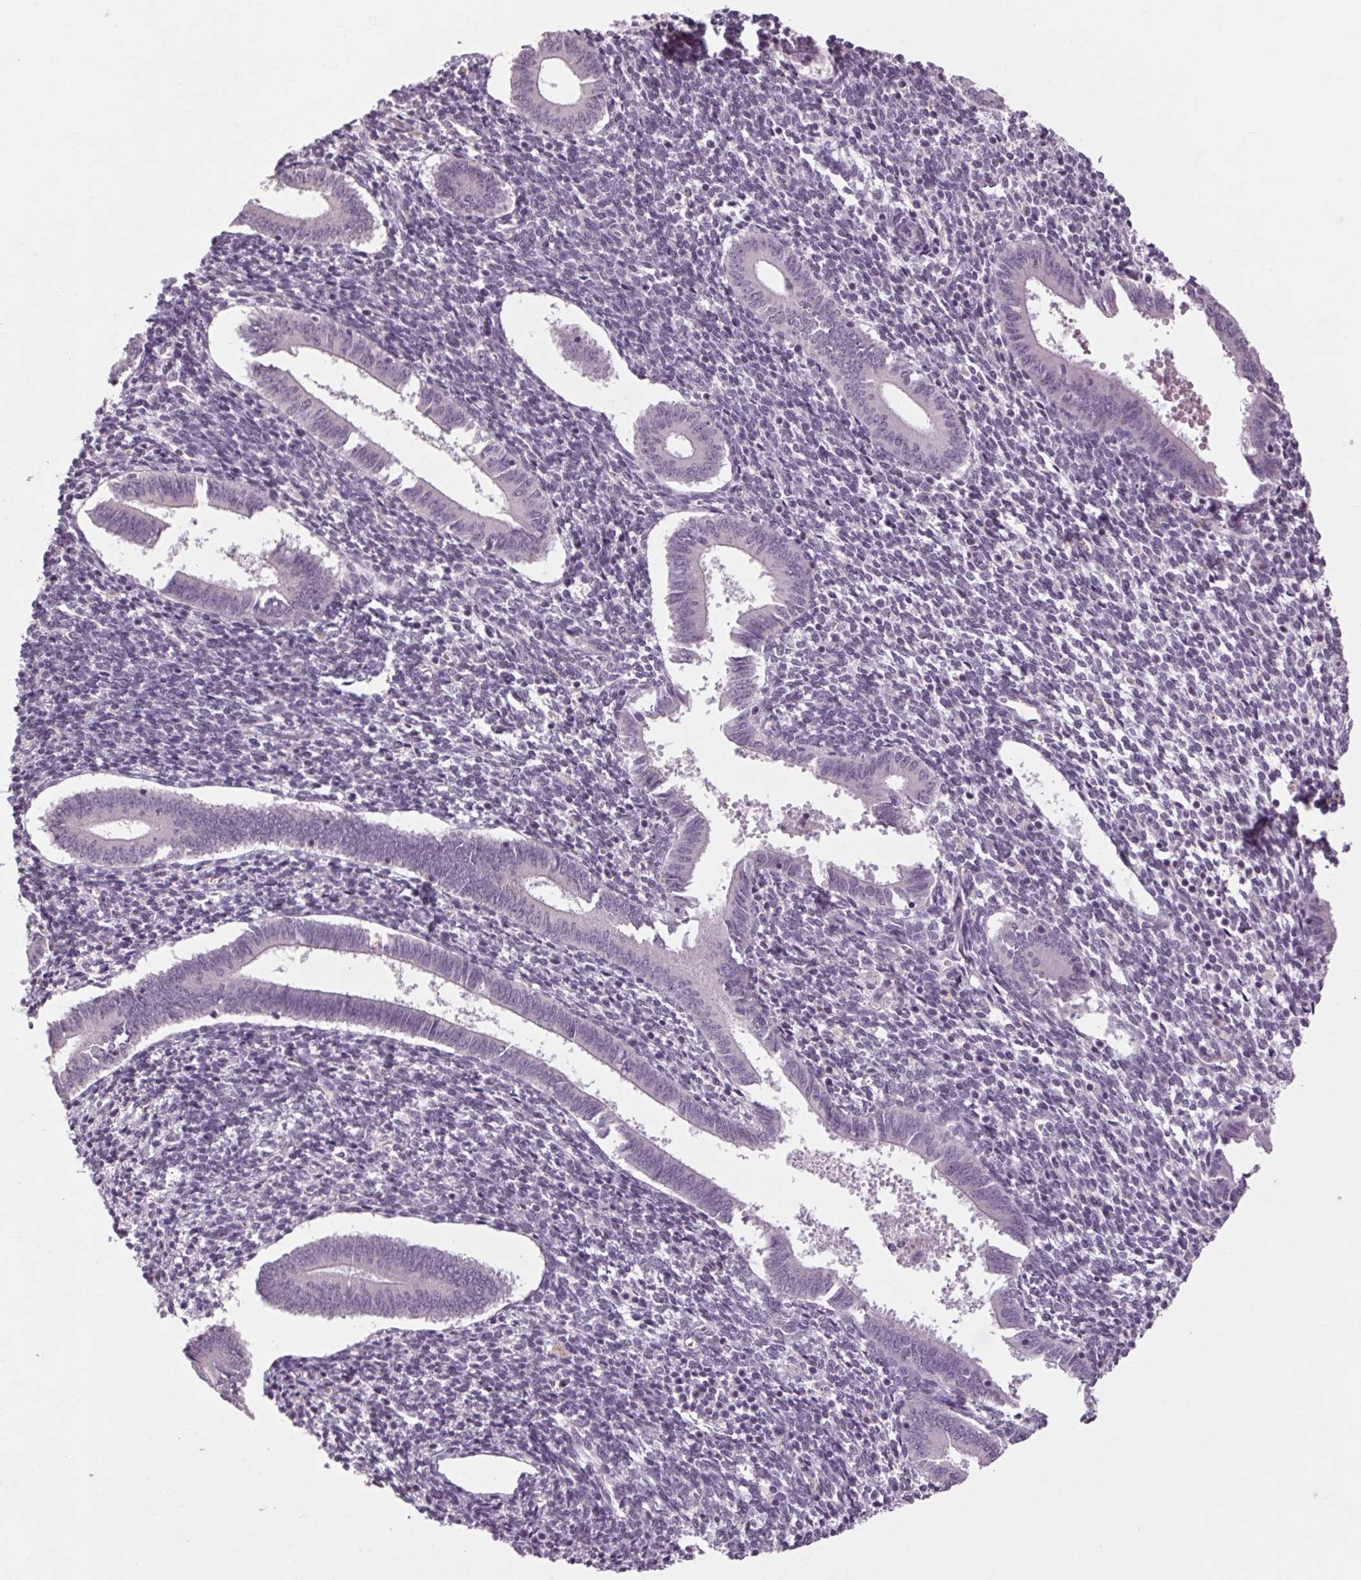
{"staining": {"intensity": "negative", "quantity": "none", "location": "none"}, "tissue": "endometrium", "cell_type": "Cells in endometrial stroma", "image_type": "normal", "snomed": [{"axis": "morphology", "description": "Normal tissue, NOS"}, {"axis": "topography", "description": "Endometrium"}], "caption": "Immunohistochemical staining of normal endometrium reveals no significant expression in cells in endometrial stroma. (DAB immunohistochemistry (IHC) with hematoxylin counter stain).", "gene": "POMC", "patient": {"sex": "female", "age": 25}}